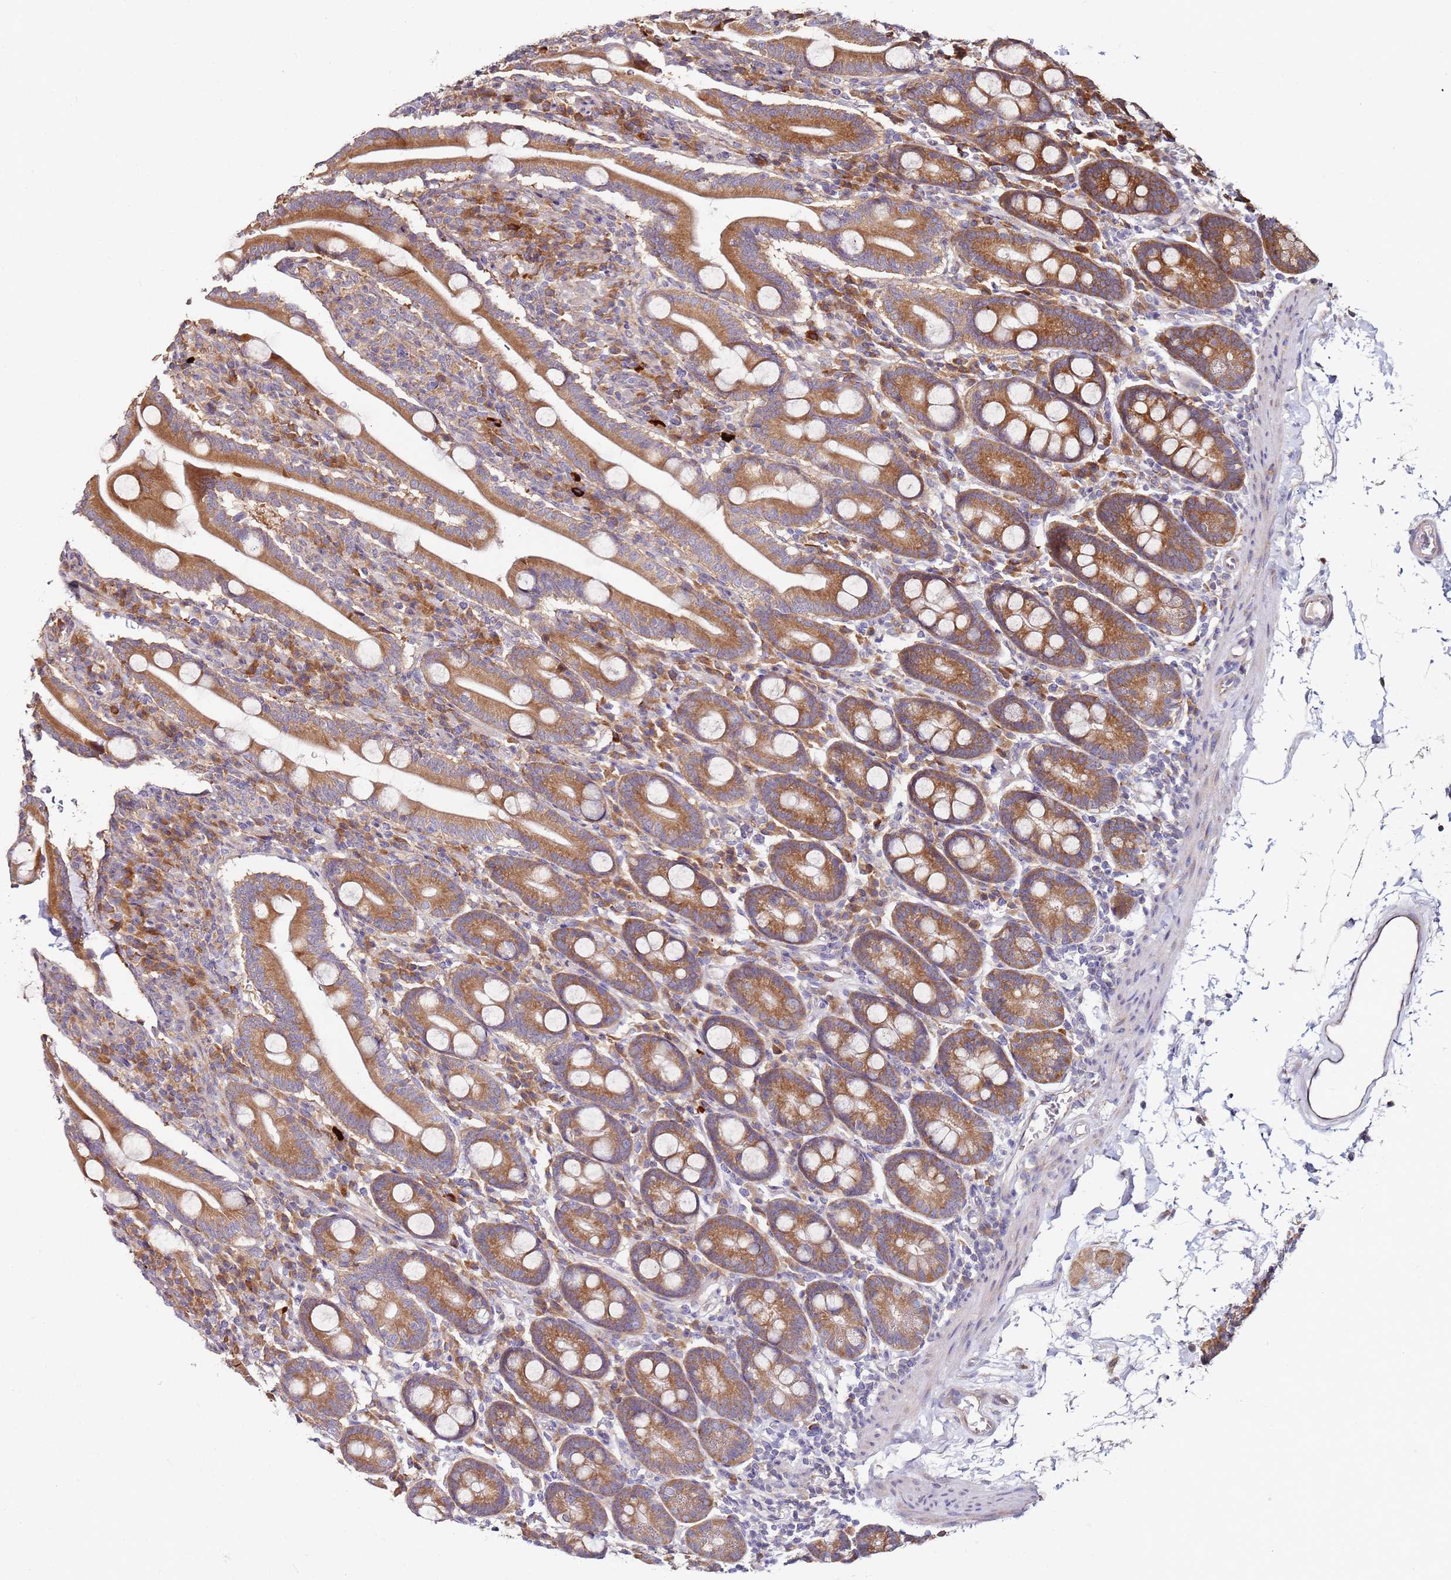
{"staining": {"intensity": "moderate", "quantity": ">75%", "location": "cytoplasmic/membranous"}, "tissue": "duodenum", "cell_type": "Glandular cells", "image_type": "normal", "snomed": [{"axis": "morphology", "description": "Normal tissue, NOS"}, {"axis": "topography", "description": "Duodenum"}], "caption": "About >75% of glandular cells in unremarkable duodenum reveal moderate cytoplasmic/membranous protein positivity as visualized by brown immunohistochemical staining.", "gene": "RPS3A", "patient": {"sex": "male", "age": 35}}